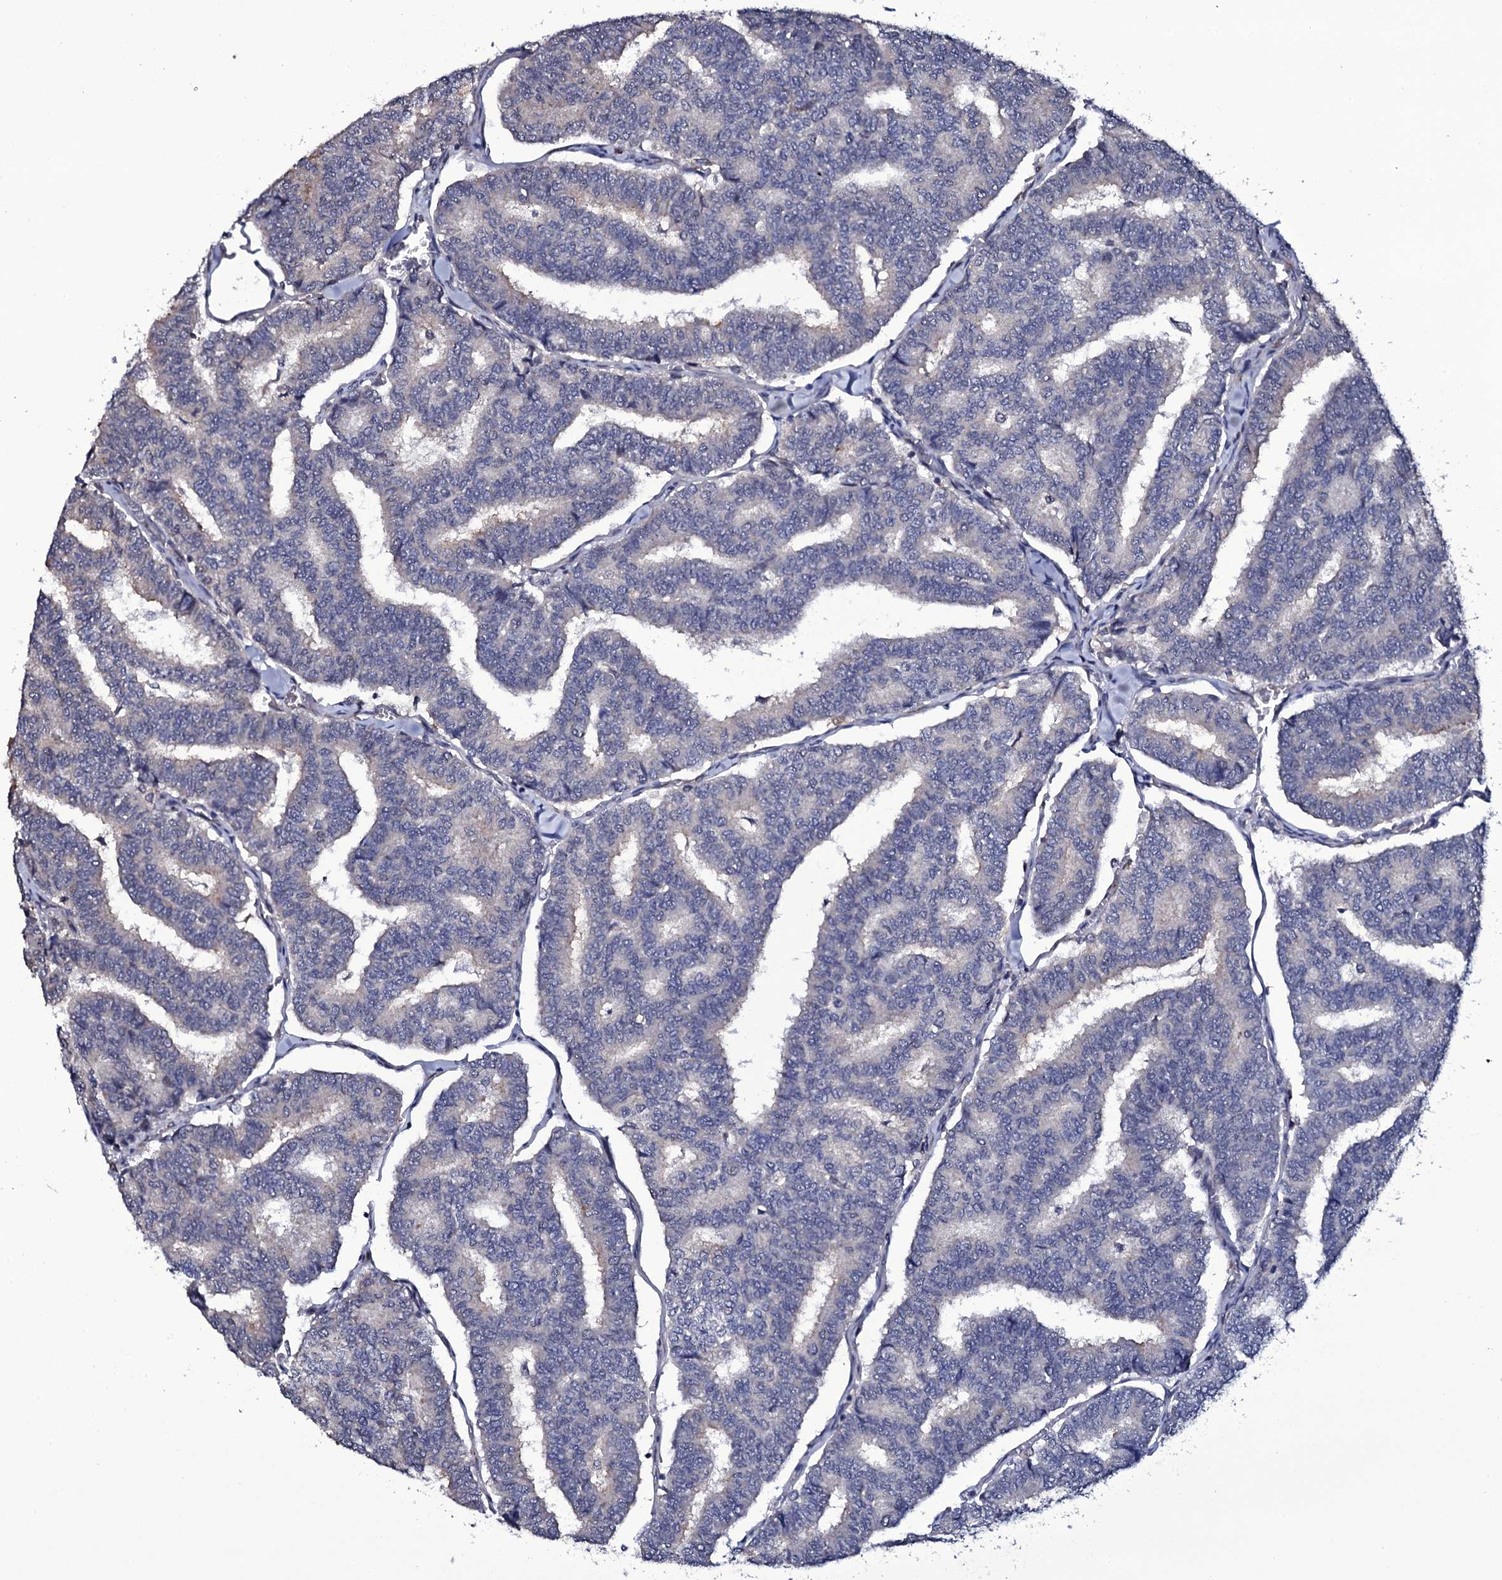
{"staining": {"intensity": "negative", "quantity": "none", "location": "none"}, "tissue": "thyroid cancer", "cell_type": "Tumor cells", "image_type": "cancer", "snomed": [{"axis": "morphology", "description": "Papillary adenocarcinoma, NOS"}, {"axis": "topography", "description": "Thyroid gland"}], "caption": "The IHC histopathology image has no significant staining in tumor cells of thyroid papillary adenocarcinoma tissue. The staining was performed using DAB (3,3'-diaminobenzidine) to visualize the protein expression in brown, while the nuclei were stained in blue with hematoxylin (Magnification: 20x).", "gene": "GAREM1", "patient": {"sex": "female", "age": 35}}